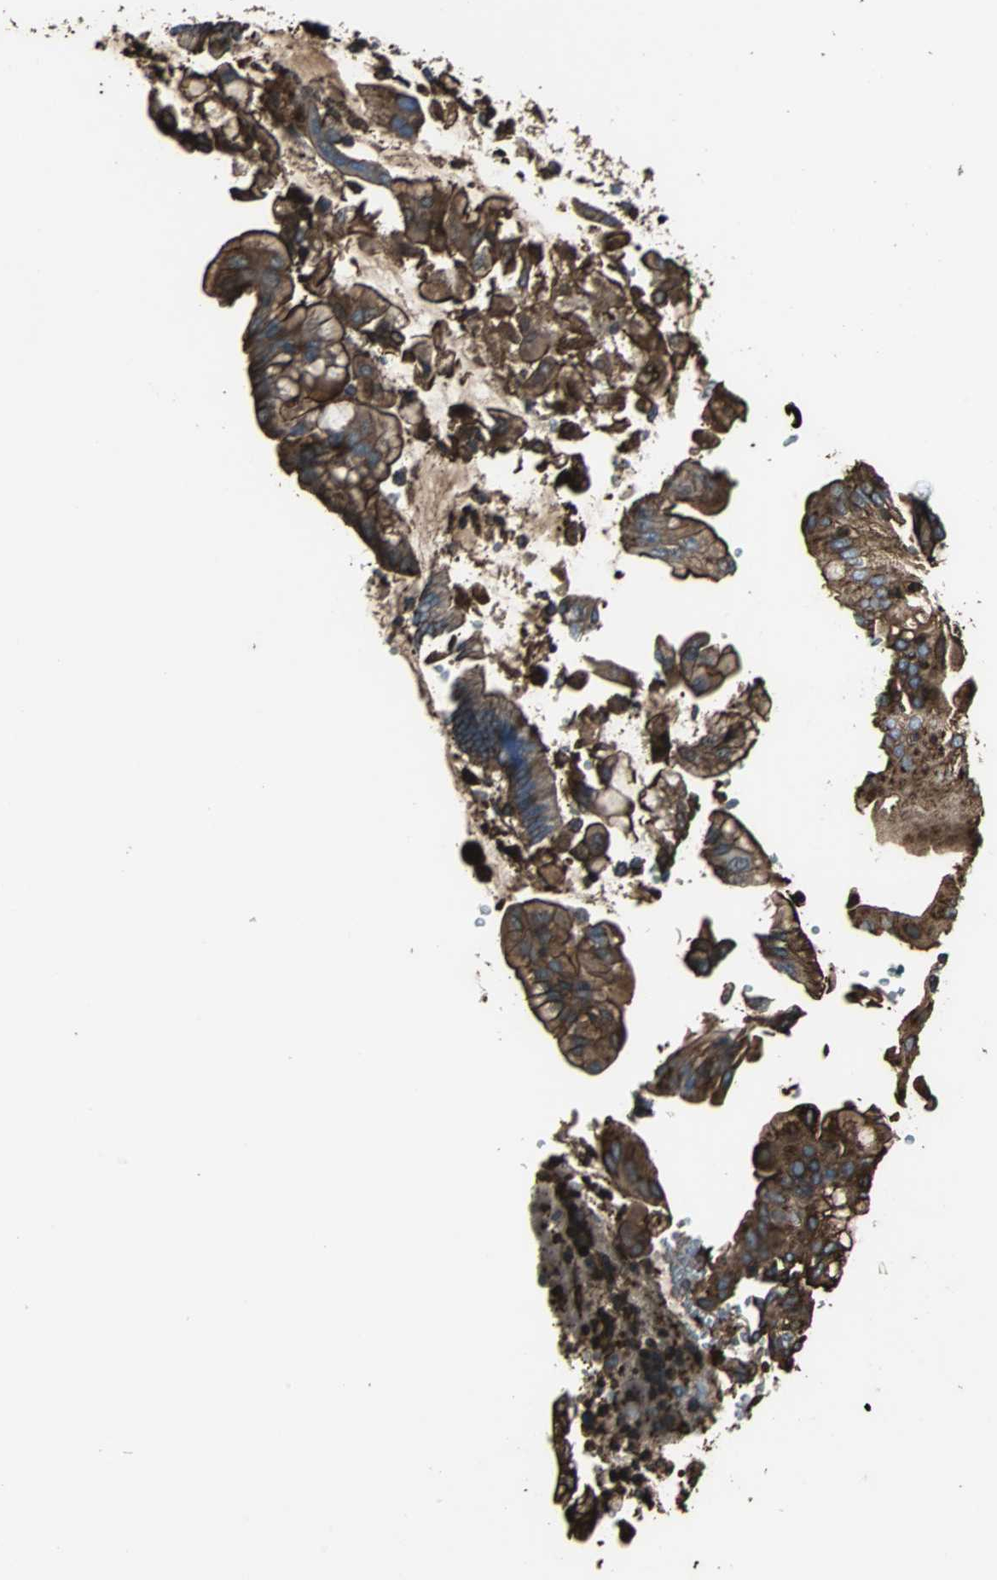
{"staining": {"intensity": "strong", "quantity": ">75%", "location": "cytoplasmic/membranous"}, "tissue": "pancreatic cancer", "cell_type": "Tumor cells", "image_type": "cancer", "snomed": [{"axis": "morphology", "description": "Adenocarcinoma, NOS"}, {"axis": "morphology", "description": "Adenocarcinoma, metastatic, NOS"}, {"axis": "topography", "description": "Lymph node"}, {"axis": "topography", "description": "Pancreas"}, {"axis": "topography", "description": "Duodenum"}], "caption": "Pancreatic cancer tissue shows strong cytoplasmic/membranous positivity in approximately >75% of tumor cells, visualized by immunohistochemistry.", "gene": "ACTN1", "patient": {"sex": "female", "age": 64}}